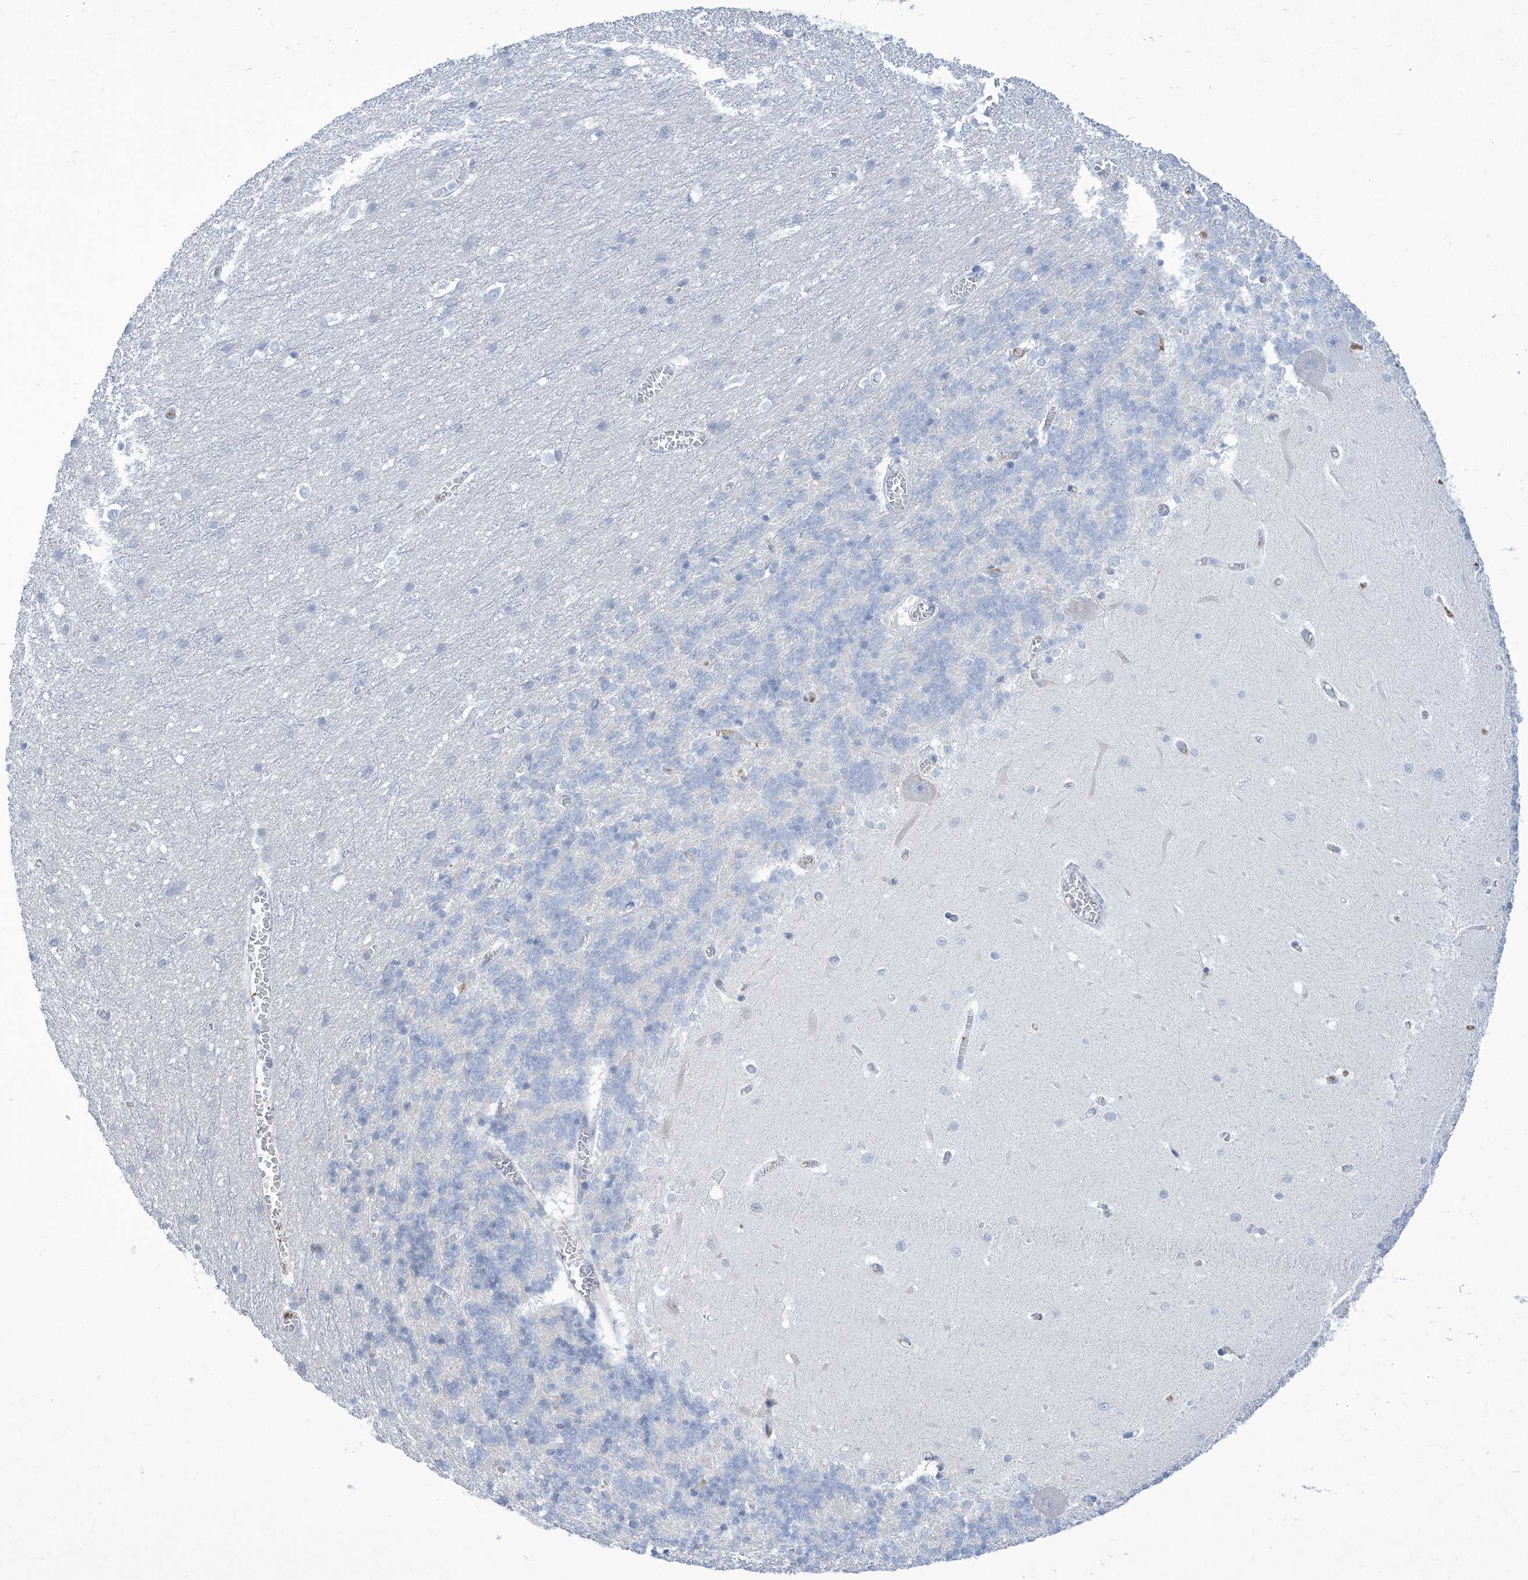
{"staining": {"intensity": "negative", "quantity": "none", "location": "none"}, "tissue": "cerebellum", "cell_type": "Cells in granular layer", "image_type": "normal", "snomed": [{"axis": "morphology", "description": "Normal tissue, NOS"}, {"axis": "topography", "description": "Cerebellum"}], "caption": "There is no significant positivity in cells in granular layer of cerebellum. The staining was performed using DAB (3,3'-diaminobenzidine) to visualize the protein expression in brown, while the nuclei were stained in blue with hematoxylin (Magnification: 20x).", "gene": "HAS3", "patient": {"sex": "male", "age": 37}}